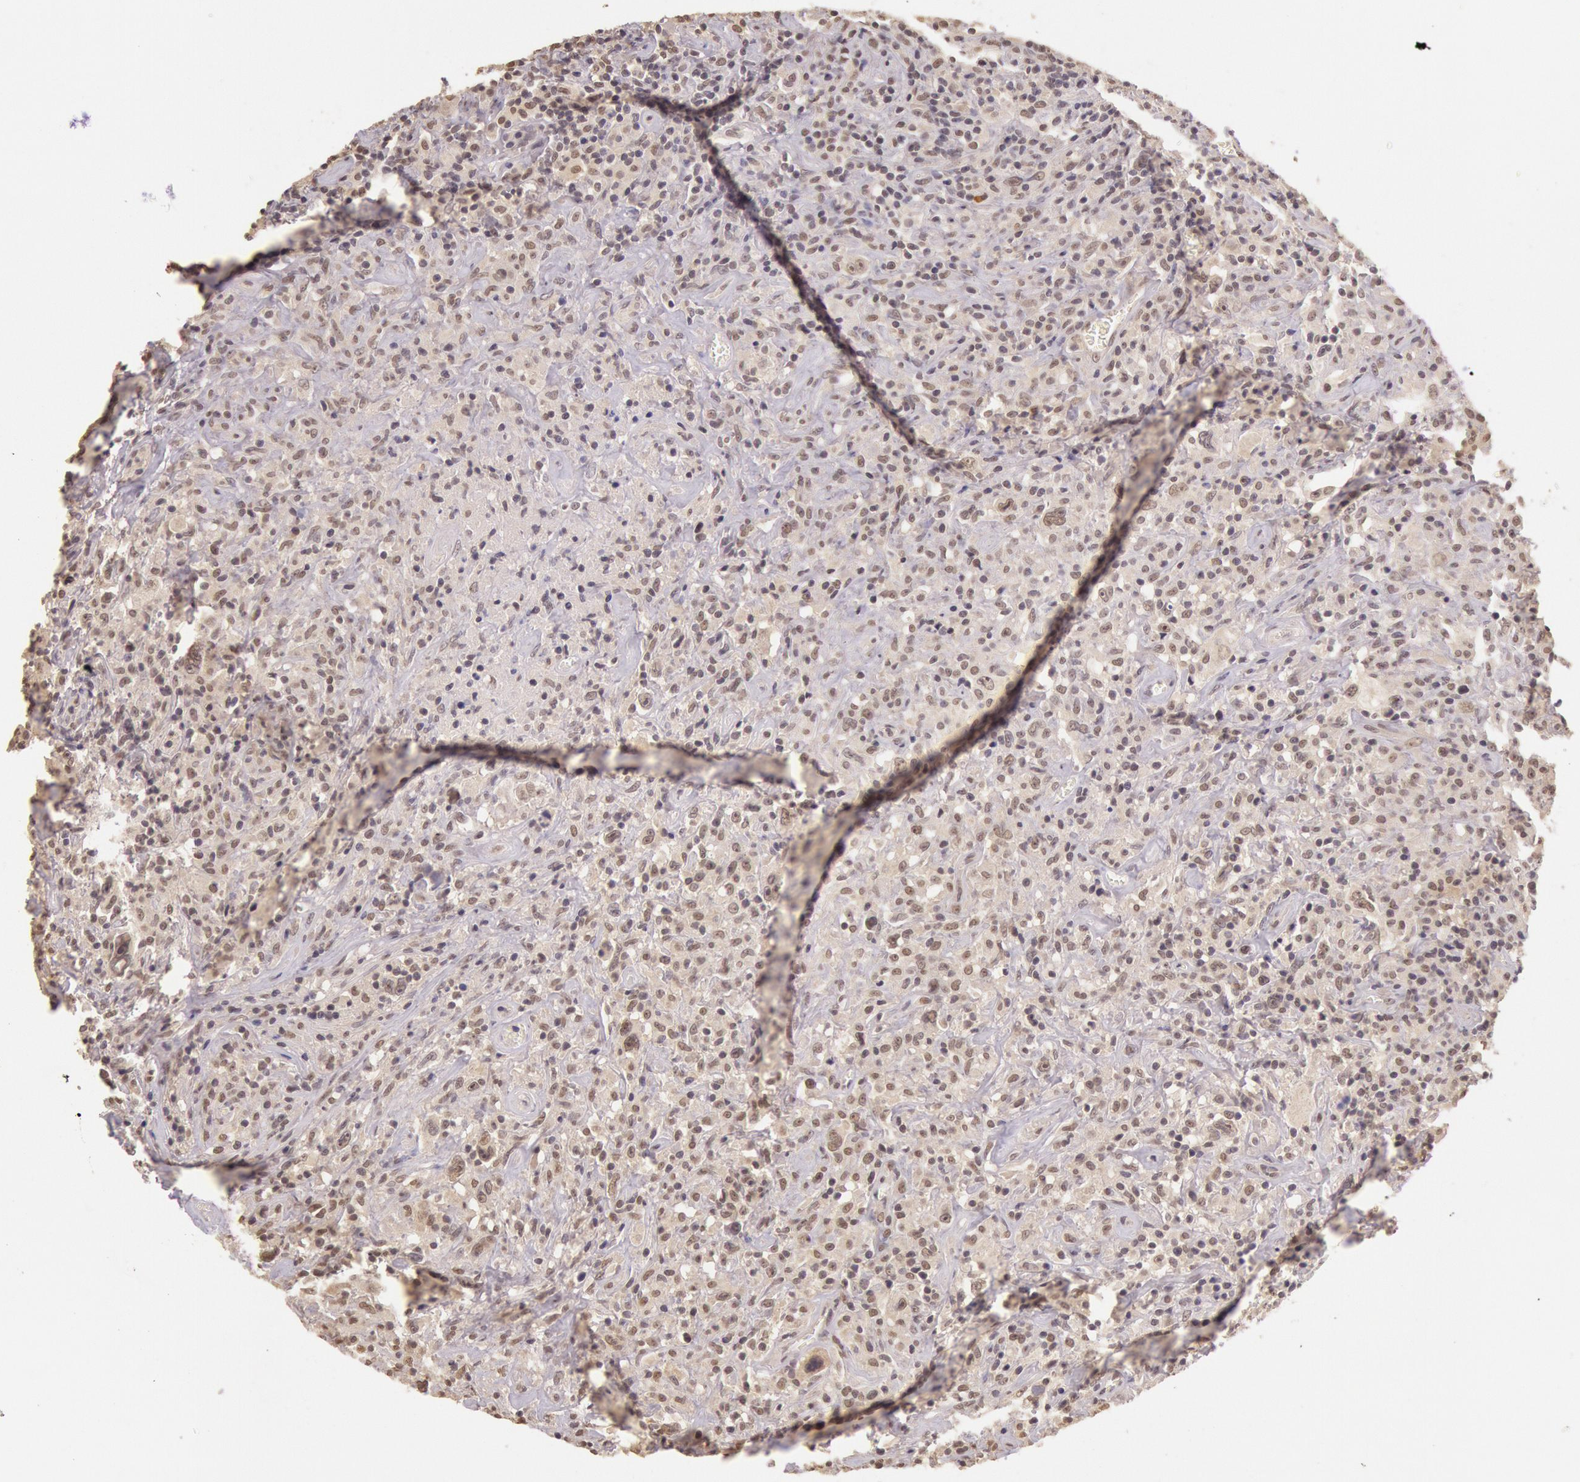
{"staining": {"intensity": "negative", "quantity": "none", "location": "none"}, "tissue": "lymphoma", "cell_type": "Tumor cells", "image_type": "cancer", "snomed": [{"axis": "morphology", "description": "Hodgkin's disease, NOS"}, {"axis": "topography", "description": "Lymph node"}], "caption": "Immunohistochemistry of human Hodgkin's disease displays no positivity in tumor cells.", "gene": "RTL10", "patient": {"sex": "male", "age": 46}}